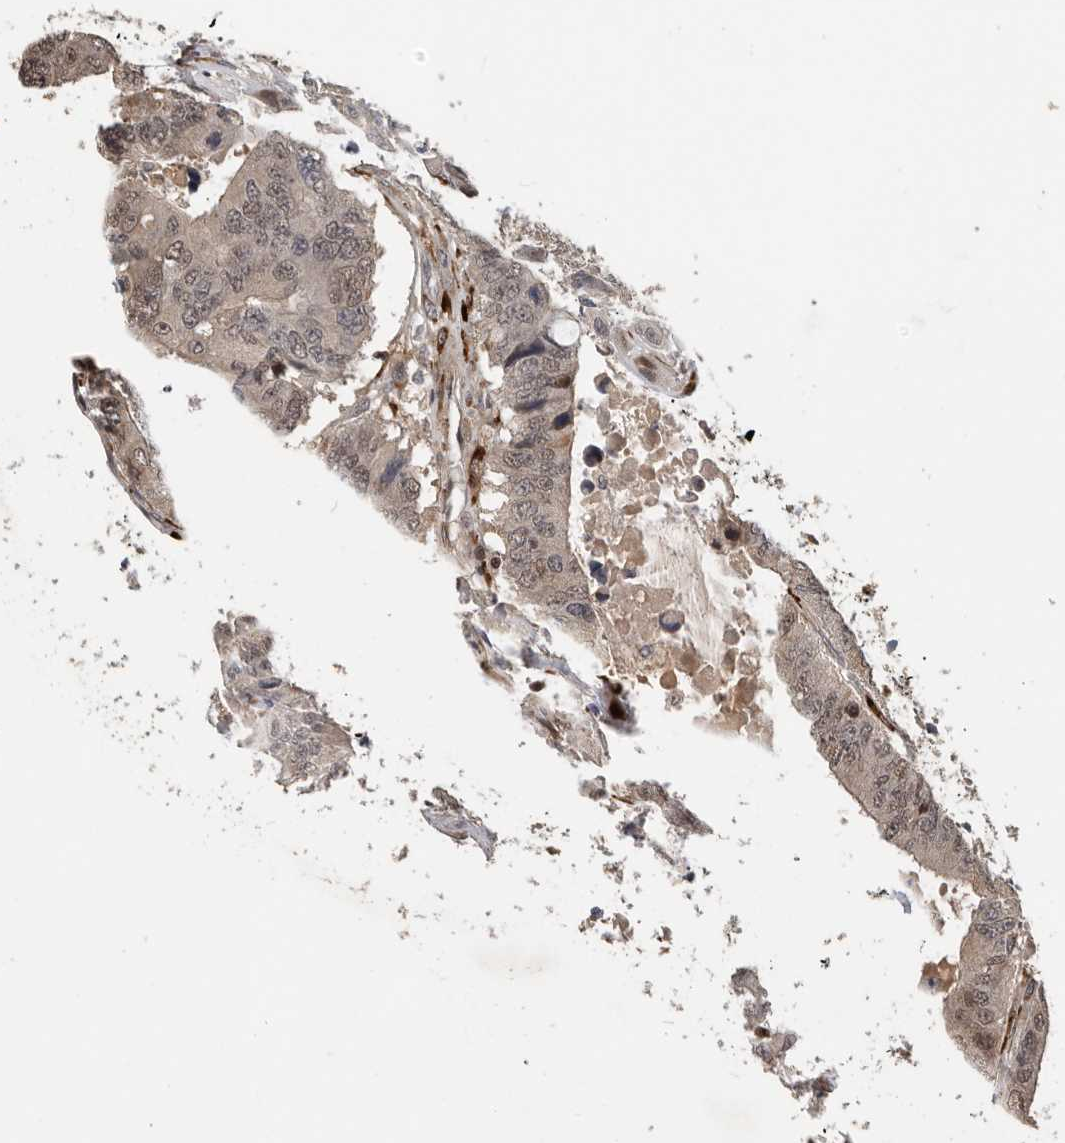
{"staining": {"intensity": "weak", "quantity": ">75%", "location": "nuclear"}, "tissue": "colorectal cancer", "cell_type": "Tumor cells", "image_type": "cancer", "snomed": [{"axis": "morphology", "description": "Adenocarcinoma, NOS"}, {"axis": "topography", "description": "Rectum"}], "caption": "A high-resolution photomicrograph shows IHC staining of colorectal cancer, which reveals weak nuclear staining in about >75% of tumor cells. The staining was performed using DAB (3,3'-diaminobenzidine) to visualize the protein expression in brown, while the nuclei were stained in blue with hematoxylin (Magnification: 20x).", "gene": "HENMT1", "patient": {"sex": "male", "age": 84}}